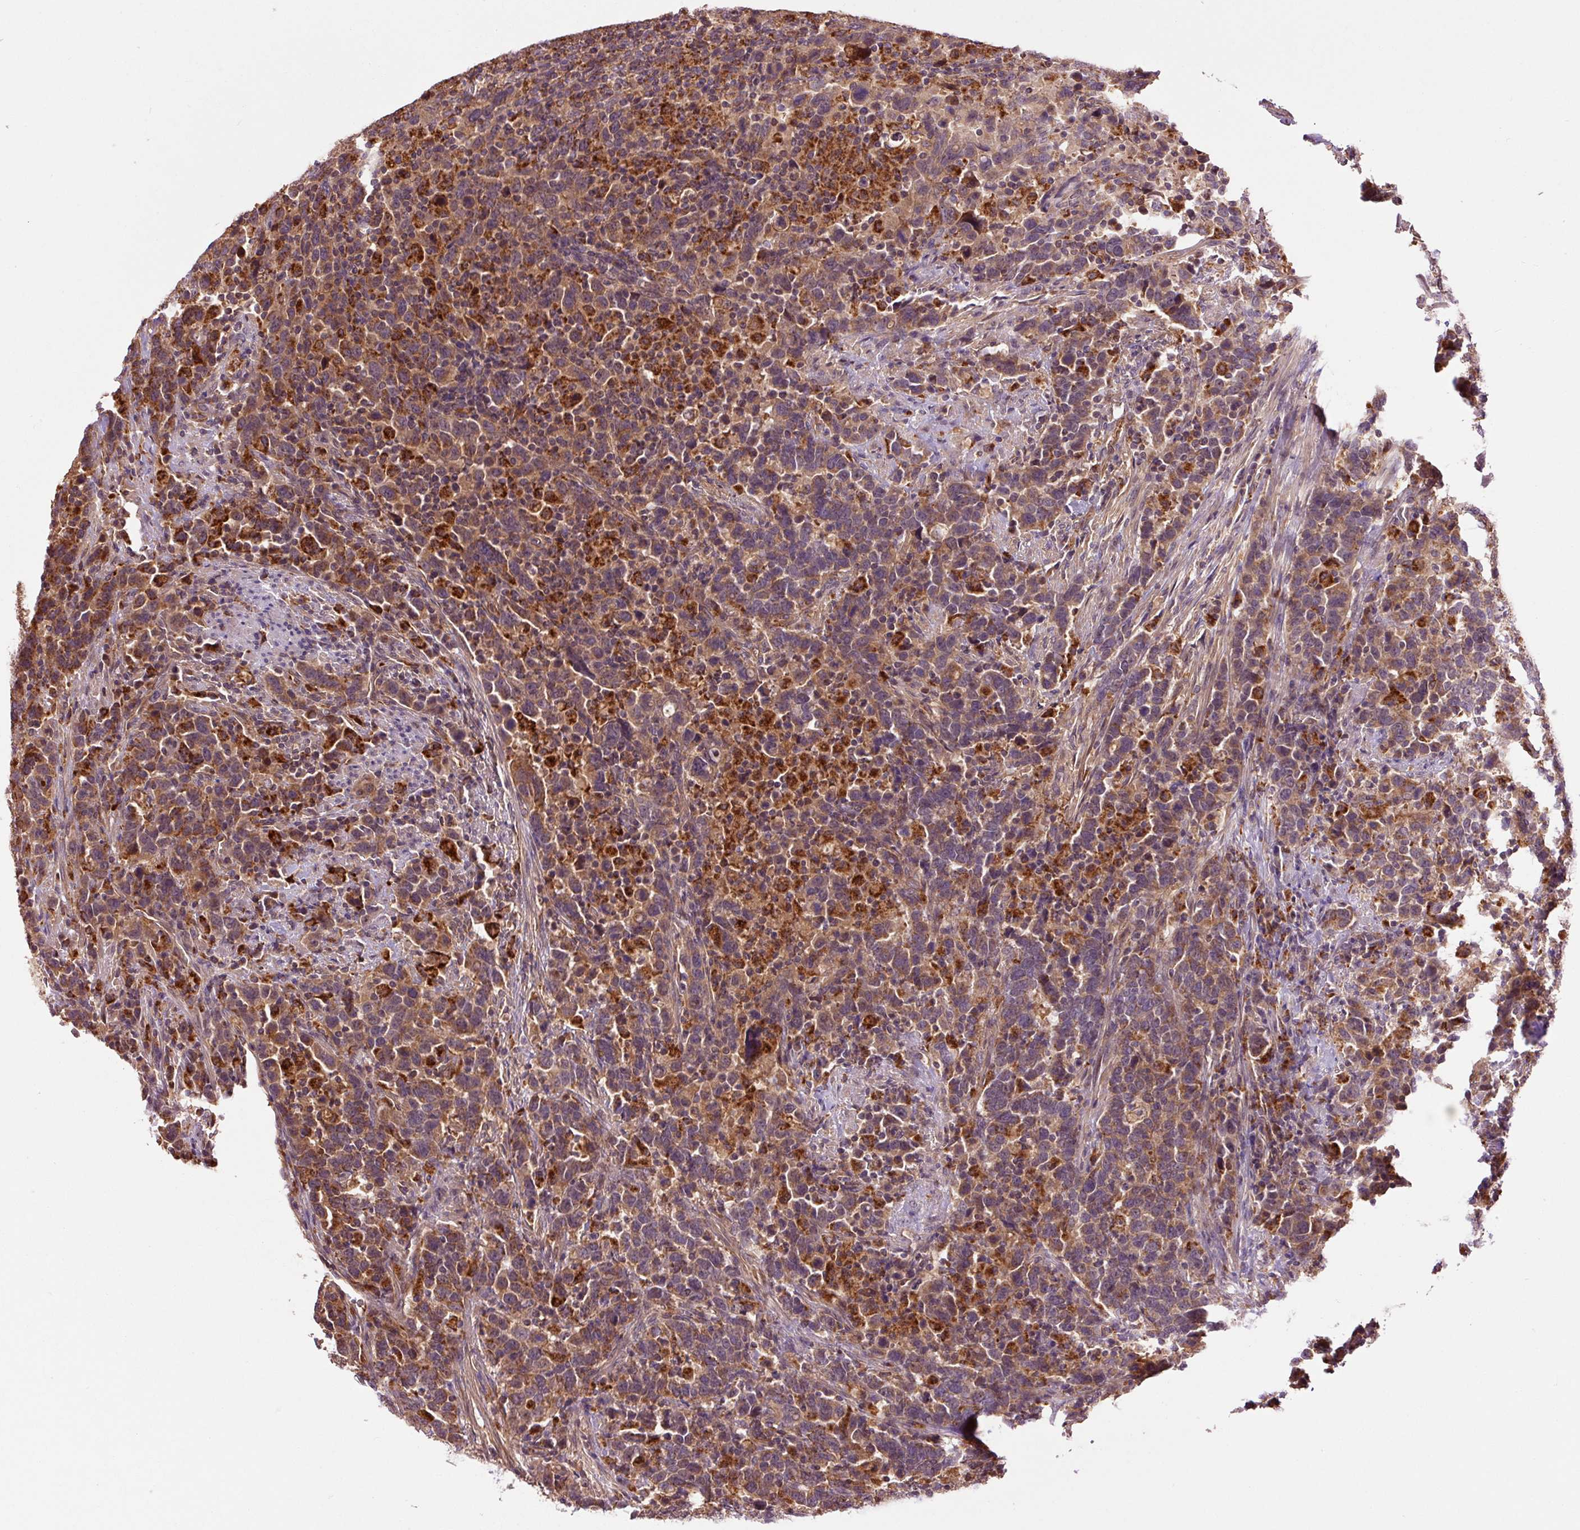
{"staining": {"intensity": "weak", "quantity": "25%-75%", "location": "cytoplasmic/membranous"}, "tissue": "urothelial cancer", "cell_type": "Tumor cells", "image_type": "cancer", "snomed": [{"axis": "morphology", "description": "Urothelial carcinoma, High grade"}, {"axis": "topography", "description": "Urinary bladder"}], "caption": "The image shows immunohistochemical staining of urothelial cancer. There is weak cytoplasmic/membranous positivity is identified in about 25%-75% of tumor cells.", "gene": "PCK2", "patient": {"sex": "male", "age": 61}}